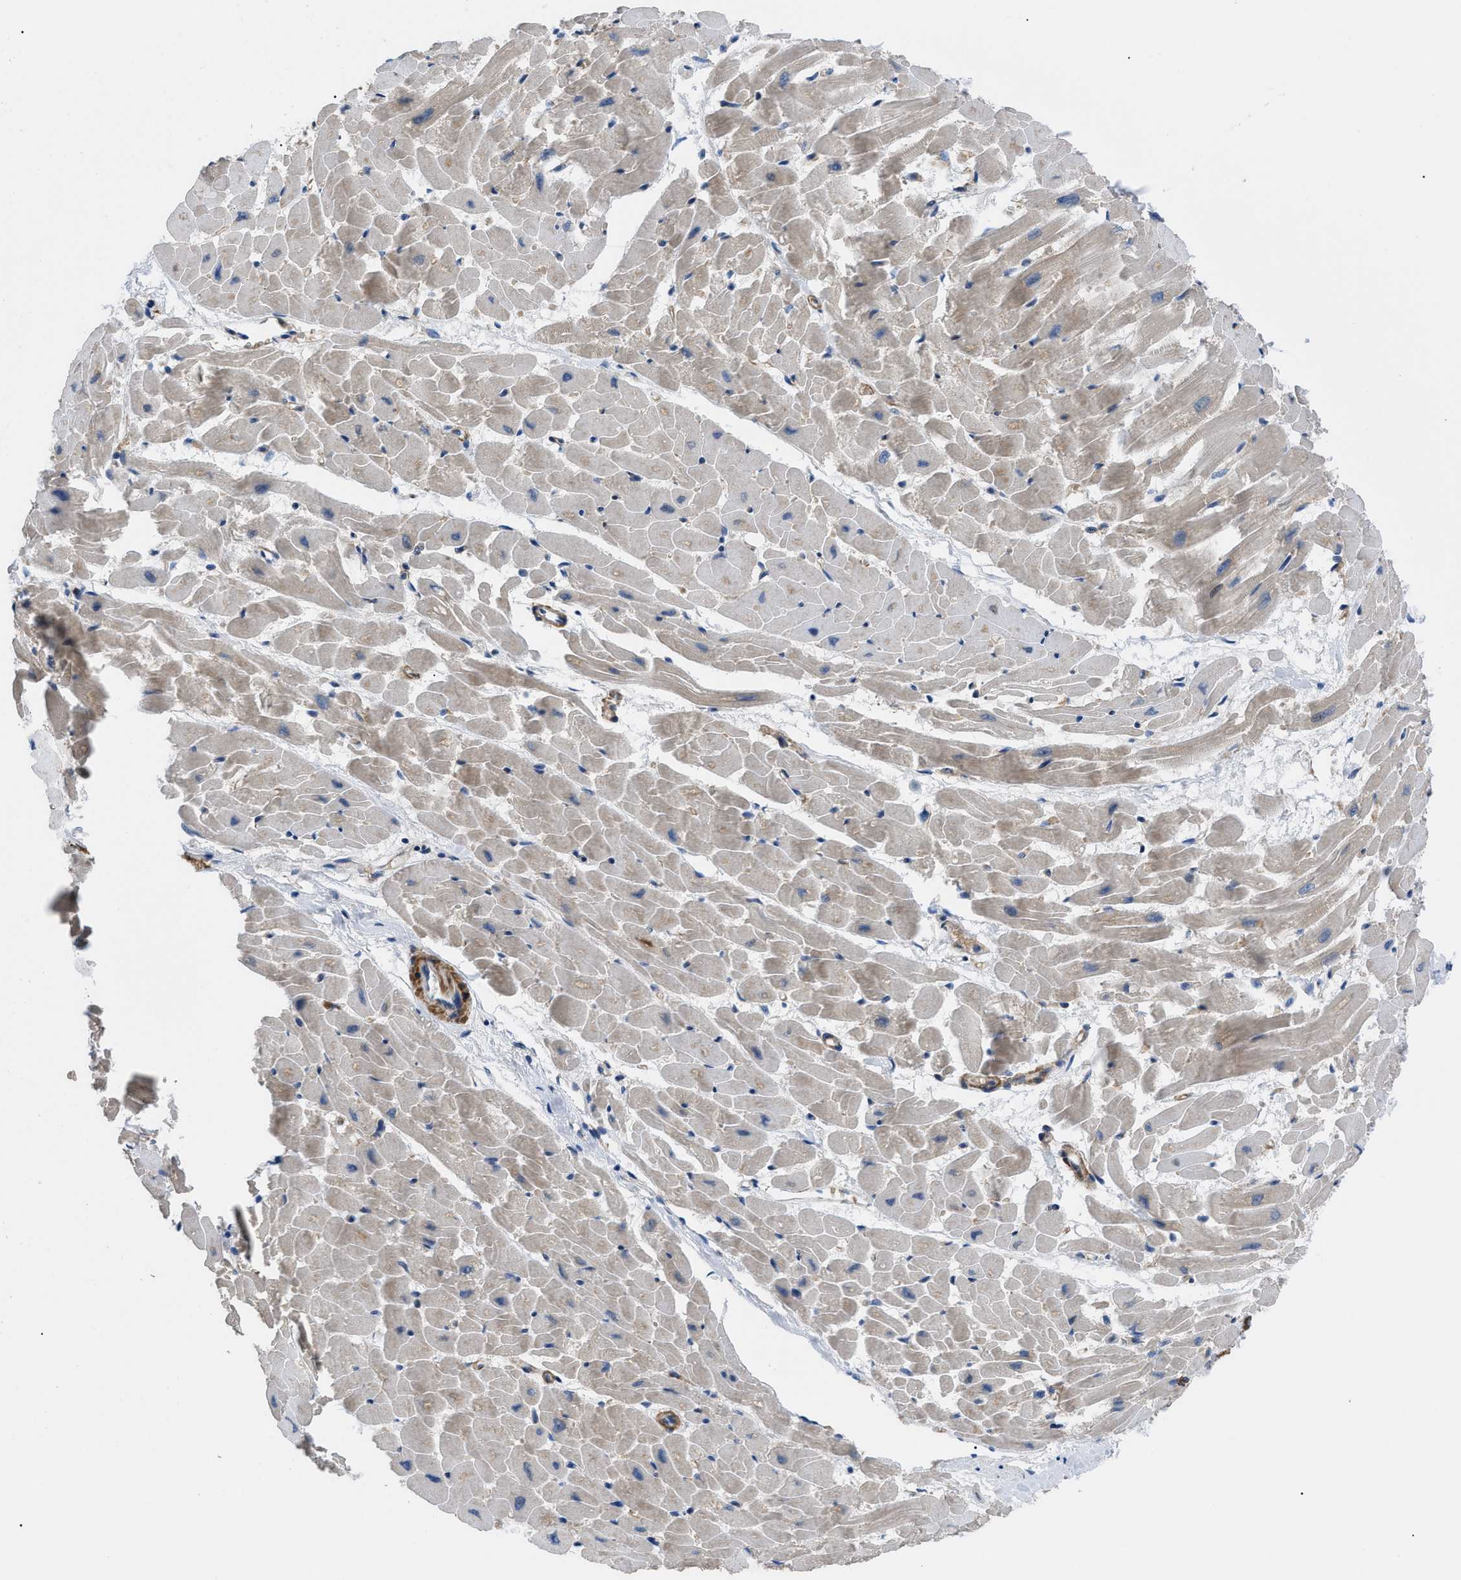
{"staining": {"intensity": "weak", "quantity": ">75%", "location": "cytoplasmic/membranous"}, "tissue": "heart muscle", "cell_type": "Cardiomyocytes", "image_type": "normal", "snomed": [{"axis": "morphology", "description": "Normal tissue, NOS"}, {"axis": "topography", "description": "Heart"}], "caption": "About >75% of cardiomyocytes in unremarkable human heart muscle demonstrate weak cytoplasmic/membranous protein expression as visualized by brown immunohistochemical staining.", "gene": "MYO10", "patient": {"sex": "female", "age": 19}}